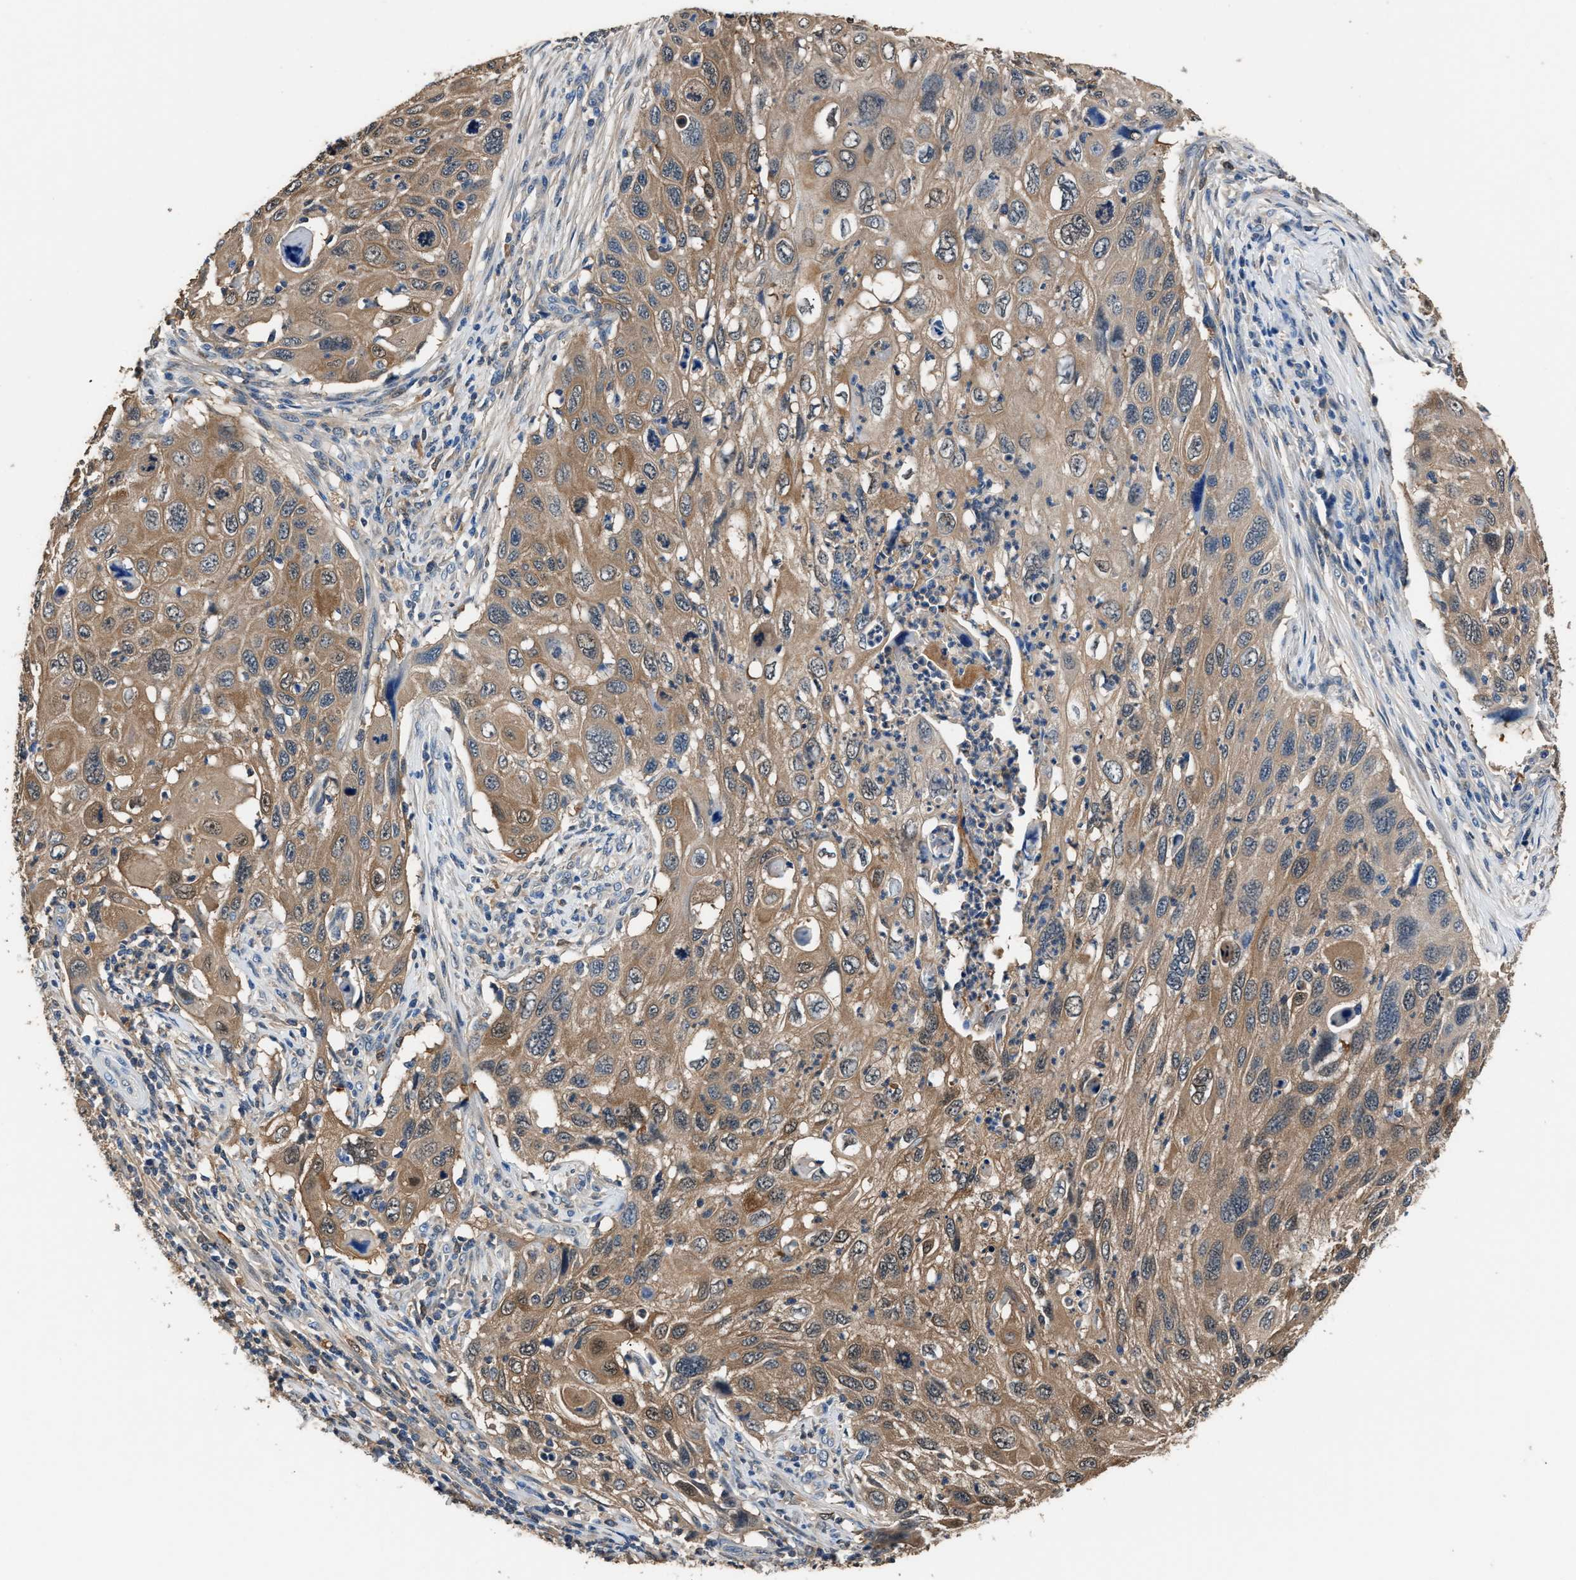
{"staining": {"intensity": "moderate", "quantity": ">75%", "location": "cytoplasmic/membranous"}, "tissue": "cervical cancer", "cell_type": "Tumor cells", "image_type": "cancer", "snomed": [{"axis": "morphology", "description": "Squamous cell carcinoma, NOS"}, {"axis": "topography", "description": "Cervix"}], "caption": "Human cervical squamous cell carcinoma stained for a protein (brown) demonstrates moderate cytoplasmic/membranous positive positivity in about >75% of tumor cells.", "gene": "GSTP1", "patient": {"sex": "female", "age": 70}}